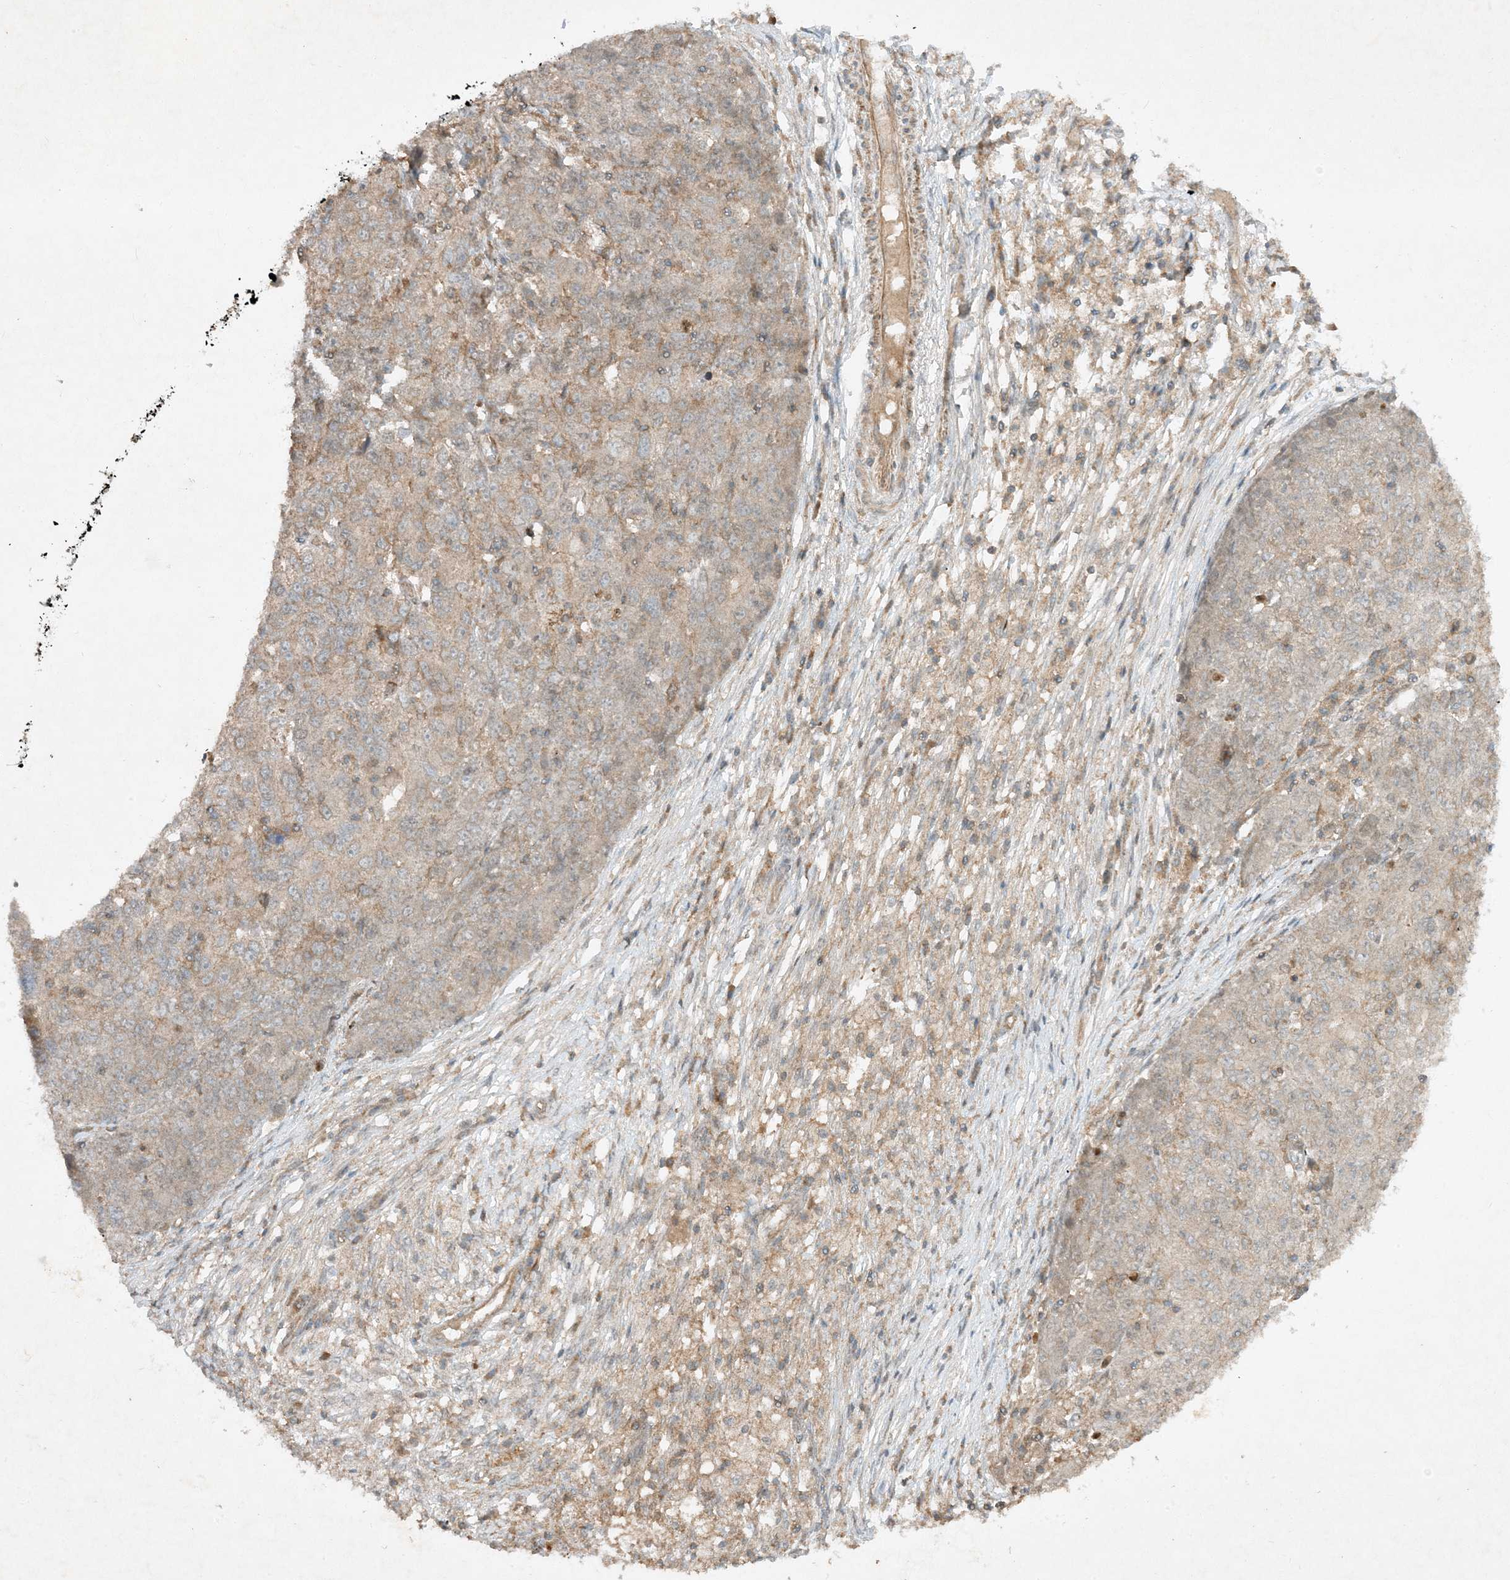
{"staining": {"intensity": "negative", "quantity": "none", "location": "none"}, "tissue": "ovarian cancer", "cell_type": "Tumor cells", "image_type": "cancer", "snomed": [{"axis": "morphology", "description": "Carcinoma, endometroid"}, {"axis": "topography", "description": "Ovary"}], "caption": "Ovarian cancer (endometroid carcinoma) stained for a protein using immunohistochemistry shows no staining tumor cells.", "gene": "XRN1", "patient": {"sex": "female", "age": 42}}